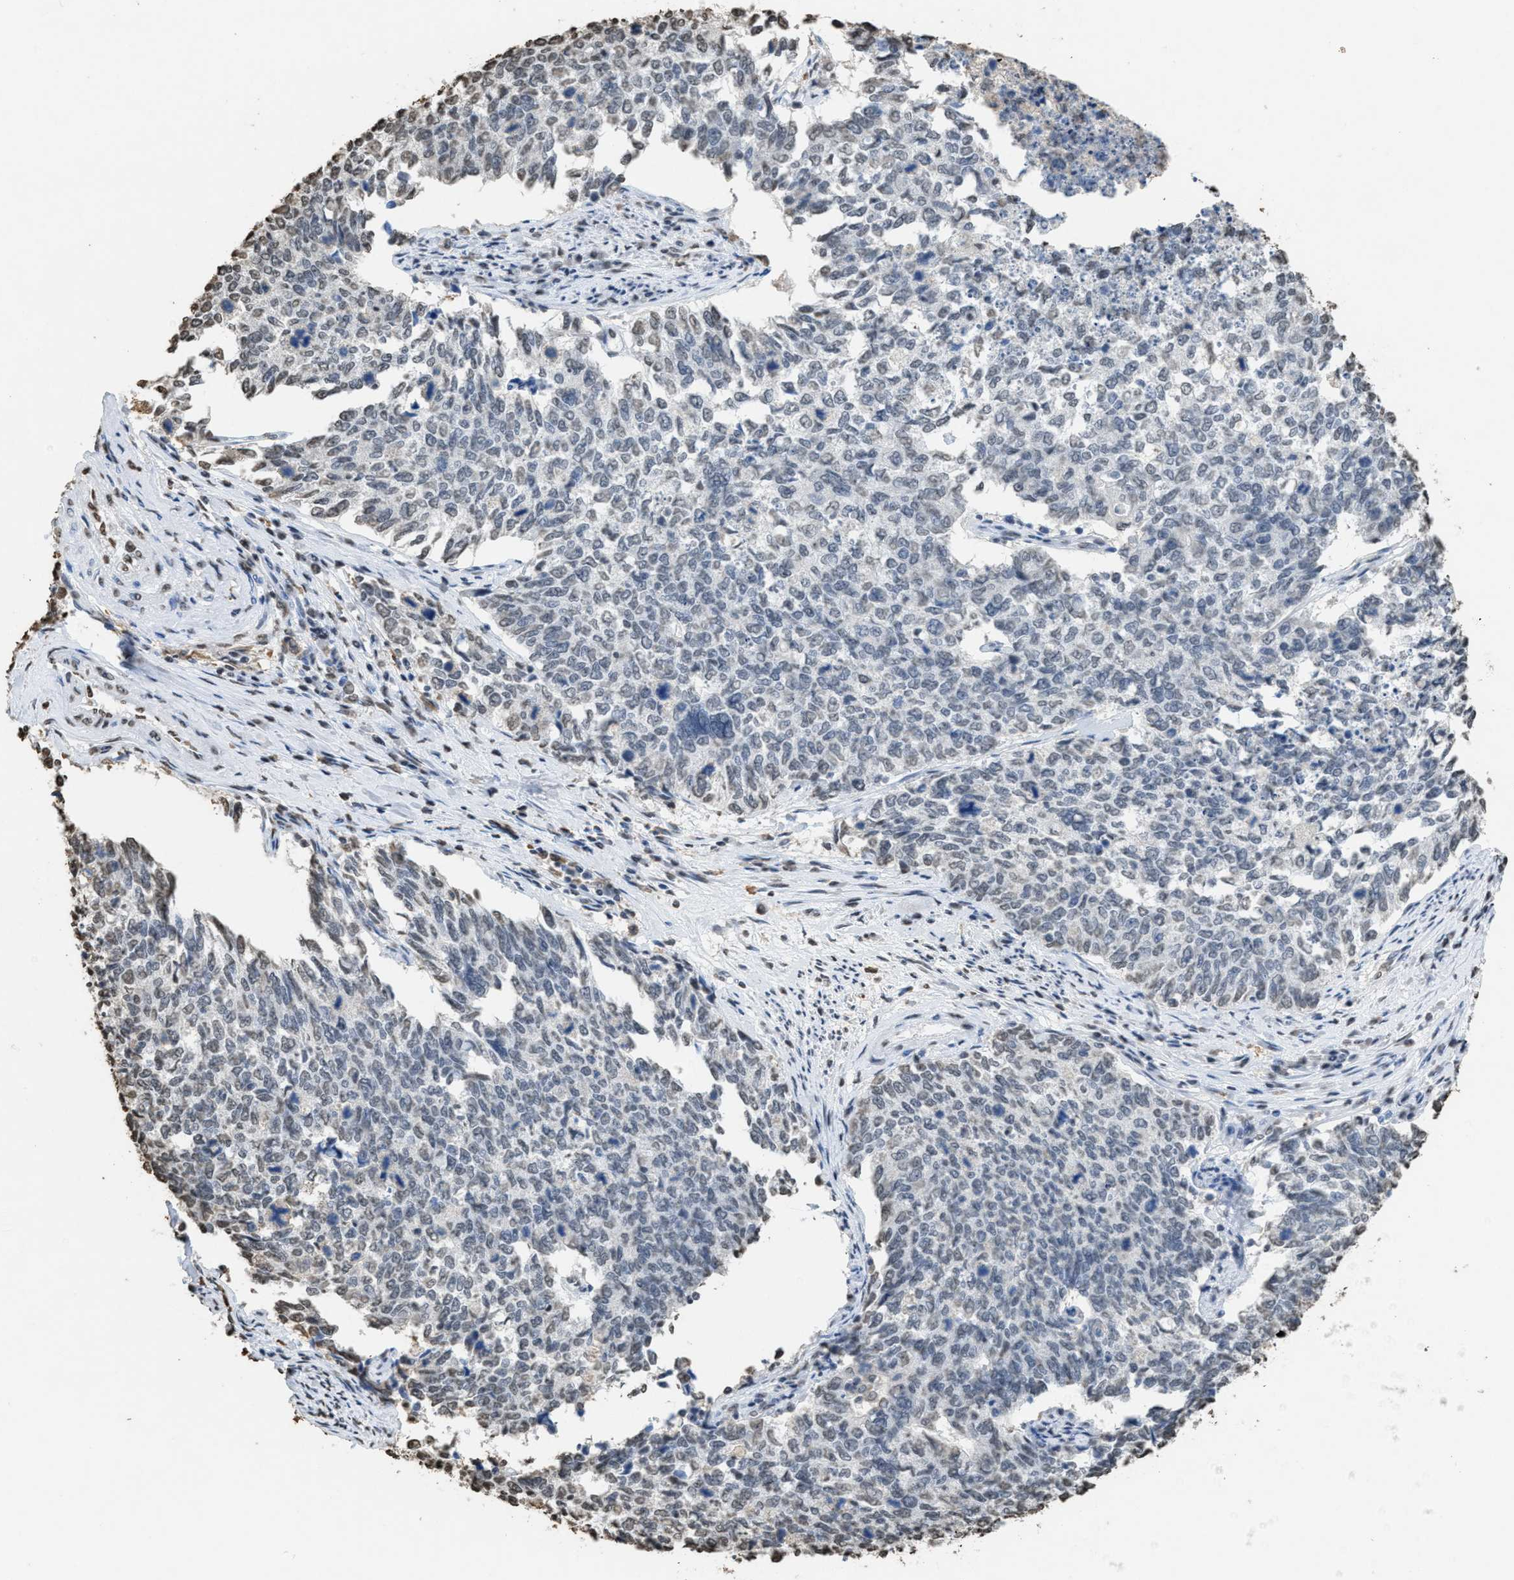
{"staining": {"intensity": "weak", "quantity": "<25%", "location": "nuclear"}, "tissue": "cervical cancer", "cell_type": "Tumor cells", "image_type": "cancer", "snomed": [{"axis": "morphology", "description": "Squamous cell carcinoma, NOS"}, {"axis": "topography", "description": "Cervix"}], "caption": "Immunohistochemistry (IHC) image of human cervical cancer (squamous cell carcinoma) stained for a protein (brown), which shows no positivity in tumor cells.", "gene": "NUP88", "patient": {"sex": "female", "age": 63}}